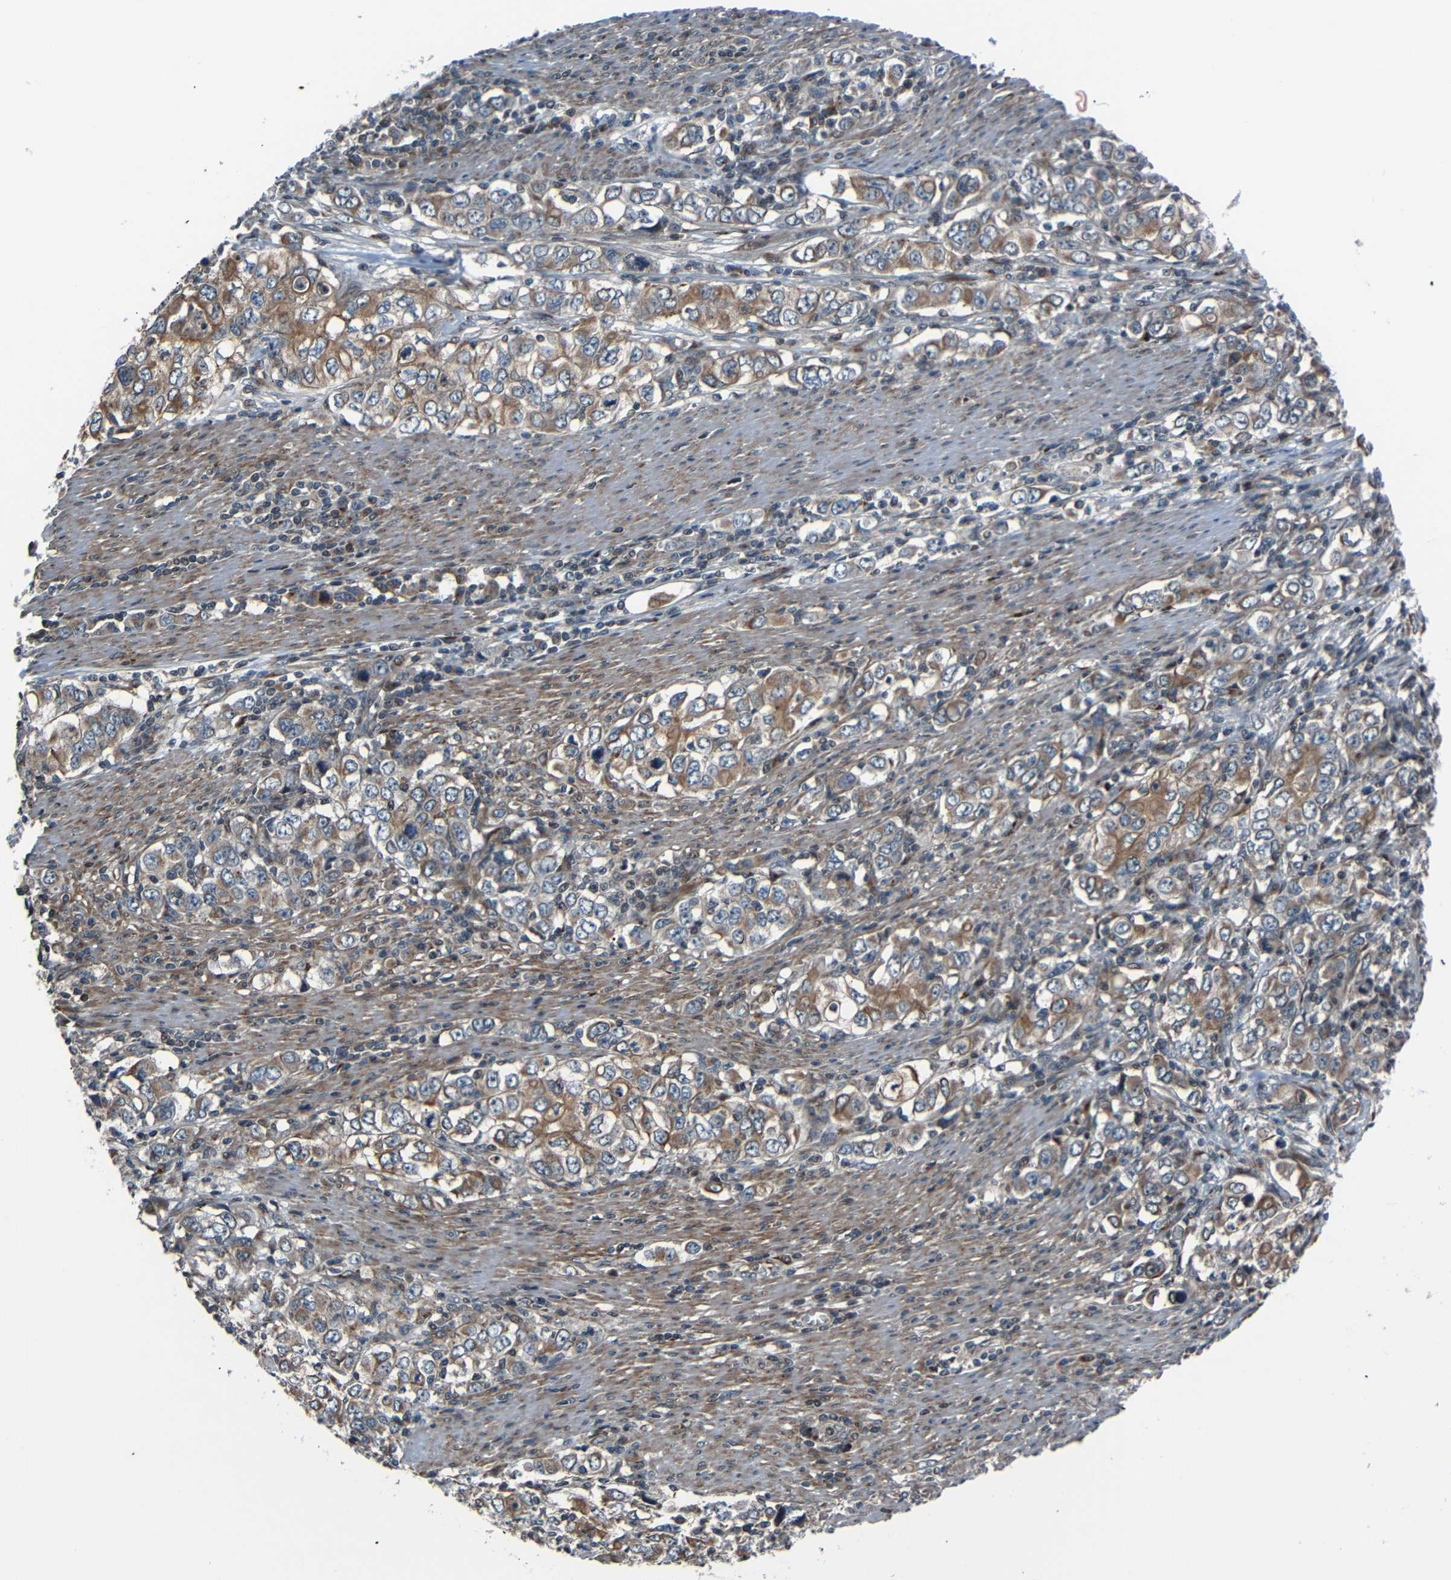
{"staining": {"intensity": "moderate", "quantity": "25%-75%", "location": "cytoplasmic/membranous"}, "tissue": "stomach cancer", "cell_type": "Tumor cells", "image_type": "cancer", "snomed": [{"axis": "morphology", "description": "Adenocarcinoma, NOS"}, {"axis": "topography", "description": "Stomach, lower"}], "caption": "IHC of human adenocarcinoma (stomach) displays medium levels of moderate cytoplasmic/membranous expression in about 25%-75% of tumor cells. (brown staining indicates protein expression, while blue staining denotes nuclei).", "gene": "AKAP9", "patient": {"sex": "female", "age": 72}}